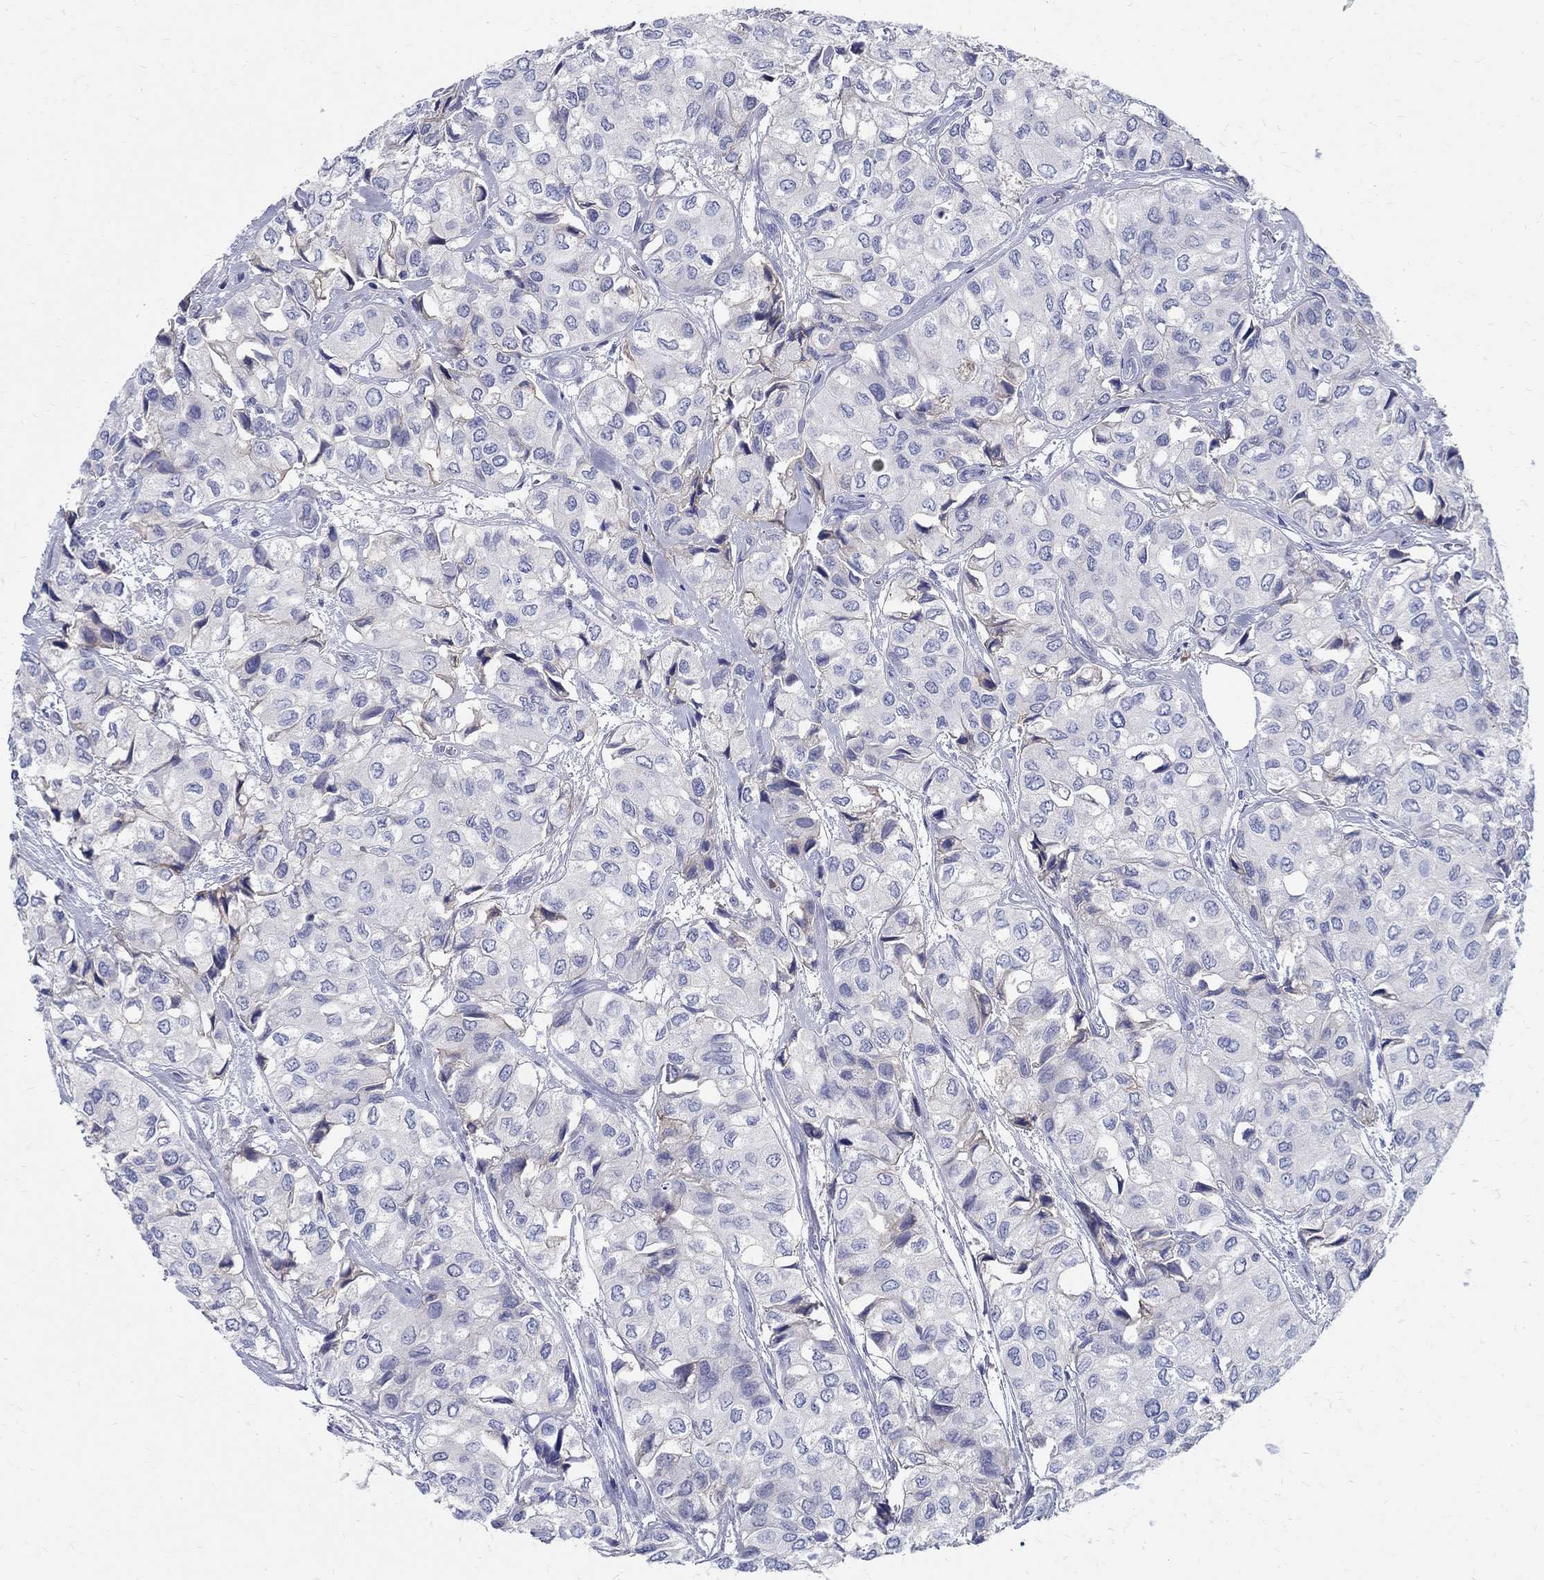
{"staining": {"intensity": "negative", "quantity": "none", "location": "none"}, "tissue": "urothelial cancer", "cell_type": "Tumor cells", "image_type": "cancer", "snomed": [{"axis": "morphology", "description": "Urothelial carcinoma, High grade"}, {"axis": "topography", "description": "Urinary bladder"}], "caption": "The histopathology image demonstrates no significant expression in tumor cells of high-grade urothelial carcinoma. (Immunohistochemistry, brightfield microscopy, high magnification).", "gene": "SOX2", "patient": {"sex": "male", "age": 73}}